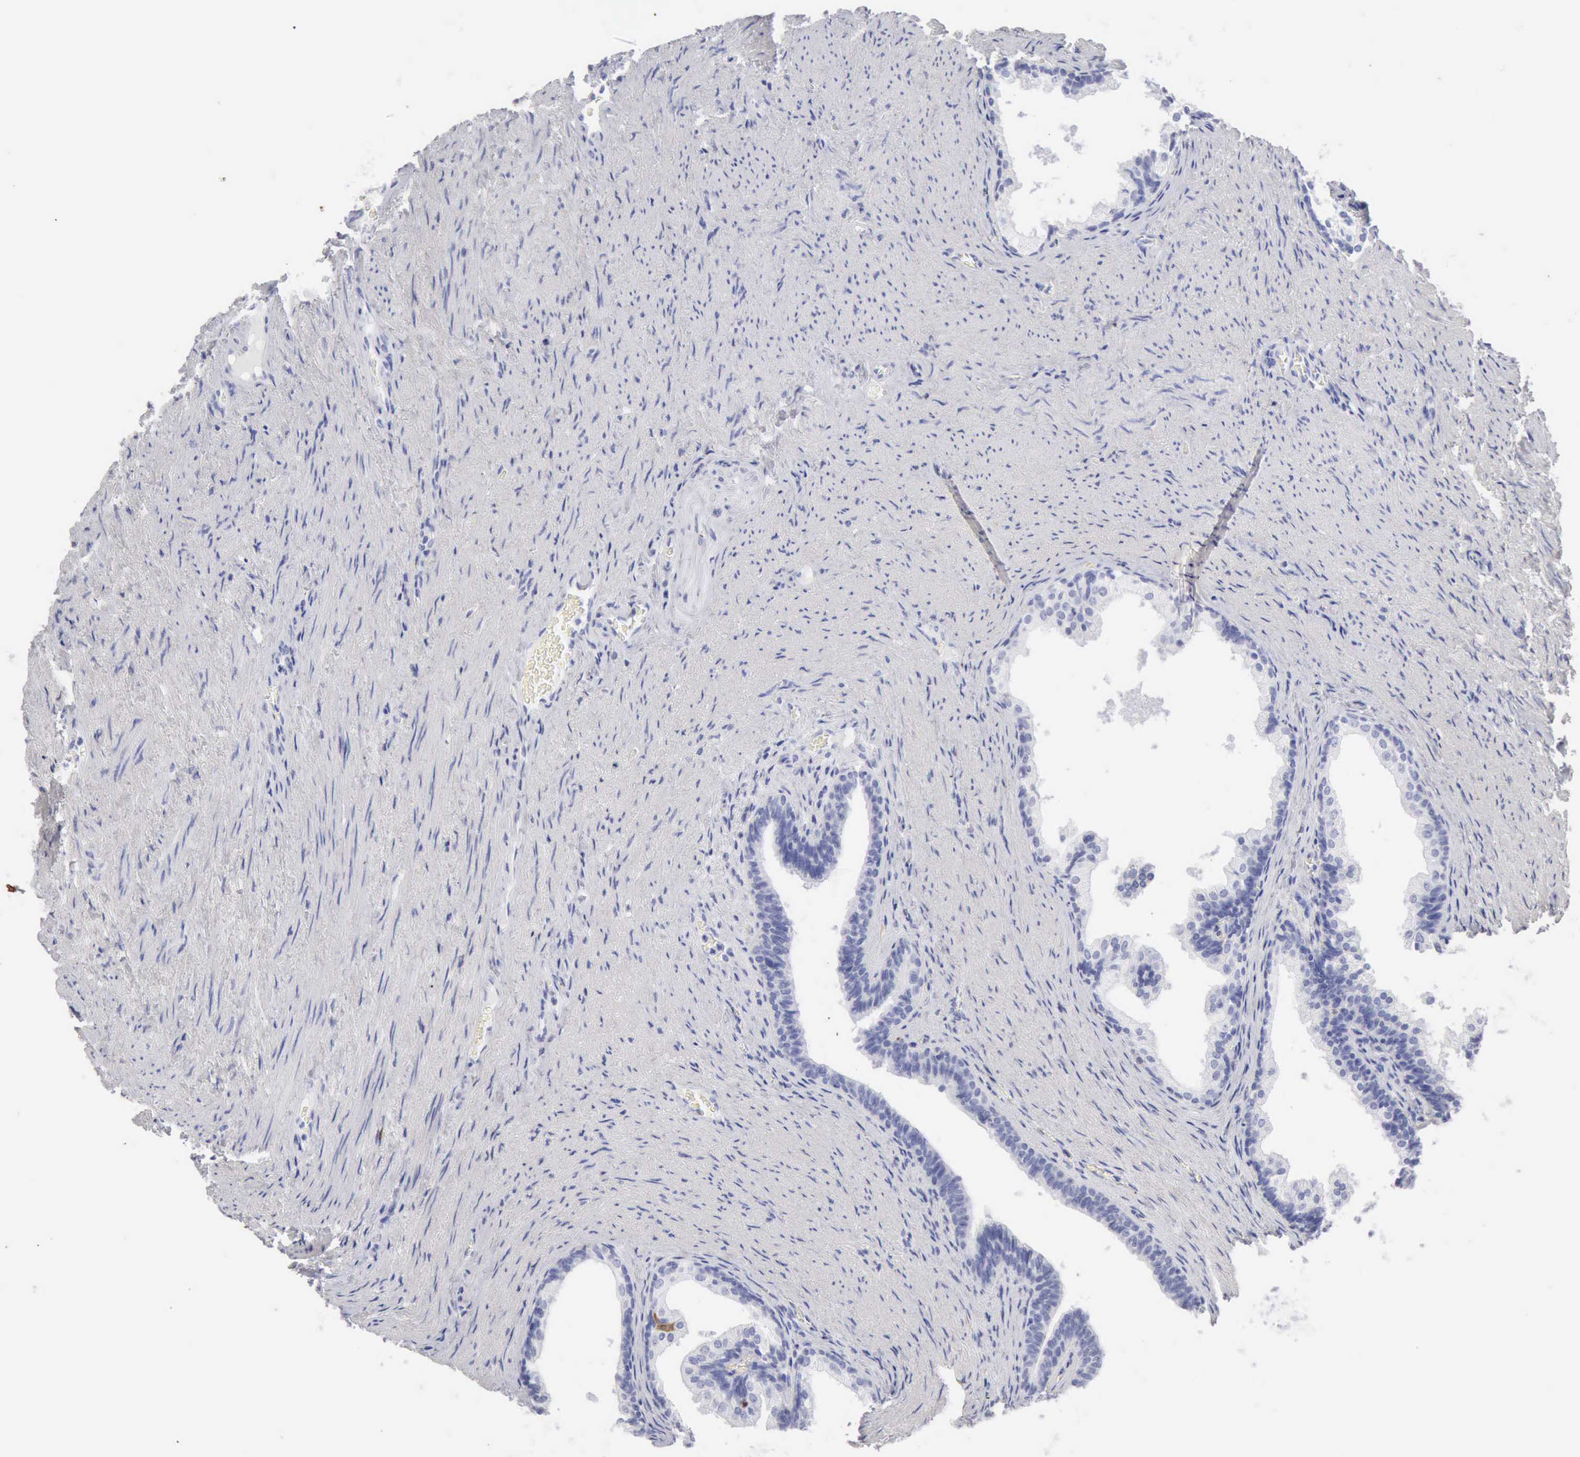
{"staining": {"intensity": "negative", "quantity": "none", "location": "none"}, "tissue": "prostate cancer", "cell_type": "Tumor cells", "image_type": "cancer", "snomed": [{"axis": "morphology", "description": "Adenocarcinoma, Medium grade"}, {"axis": "topography", "description": "Prostate"}], "caption": "IHC histopathology image of human prostate cancer (adenocarcinoma (medium-grade)) stained for a protein (brown), which displays no staining in tumor cells. (DAB IHC with hematoxylin counter stain).", "gene": "KRT10", "patient": {"sex": "male", "age": 60}}